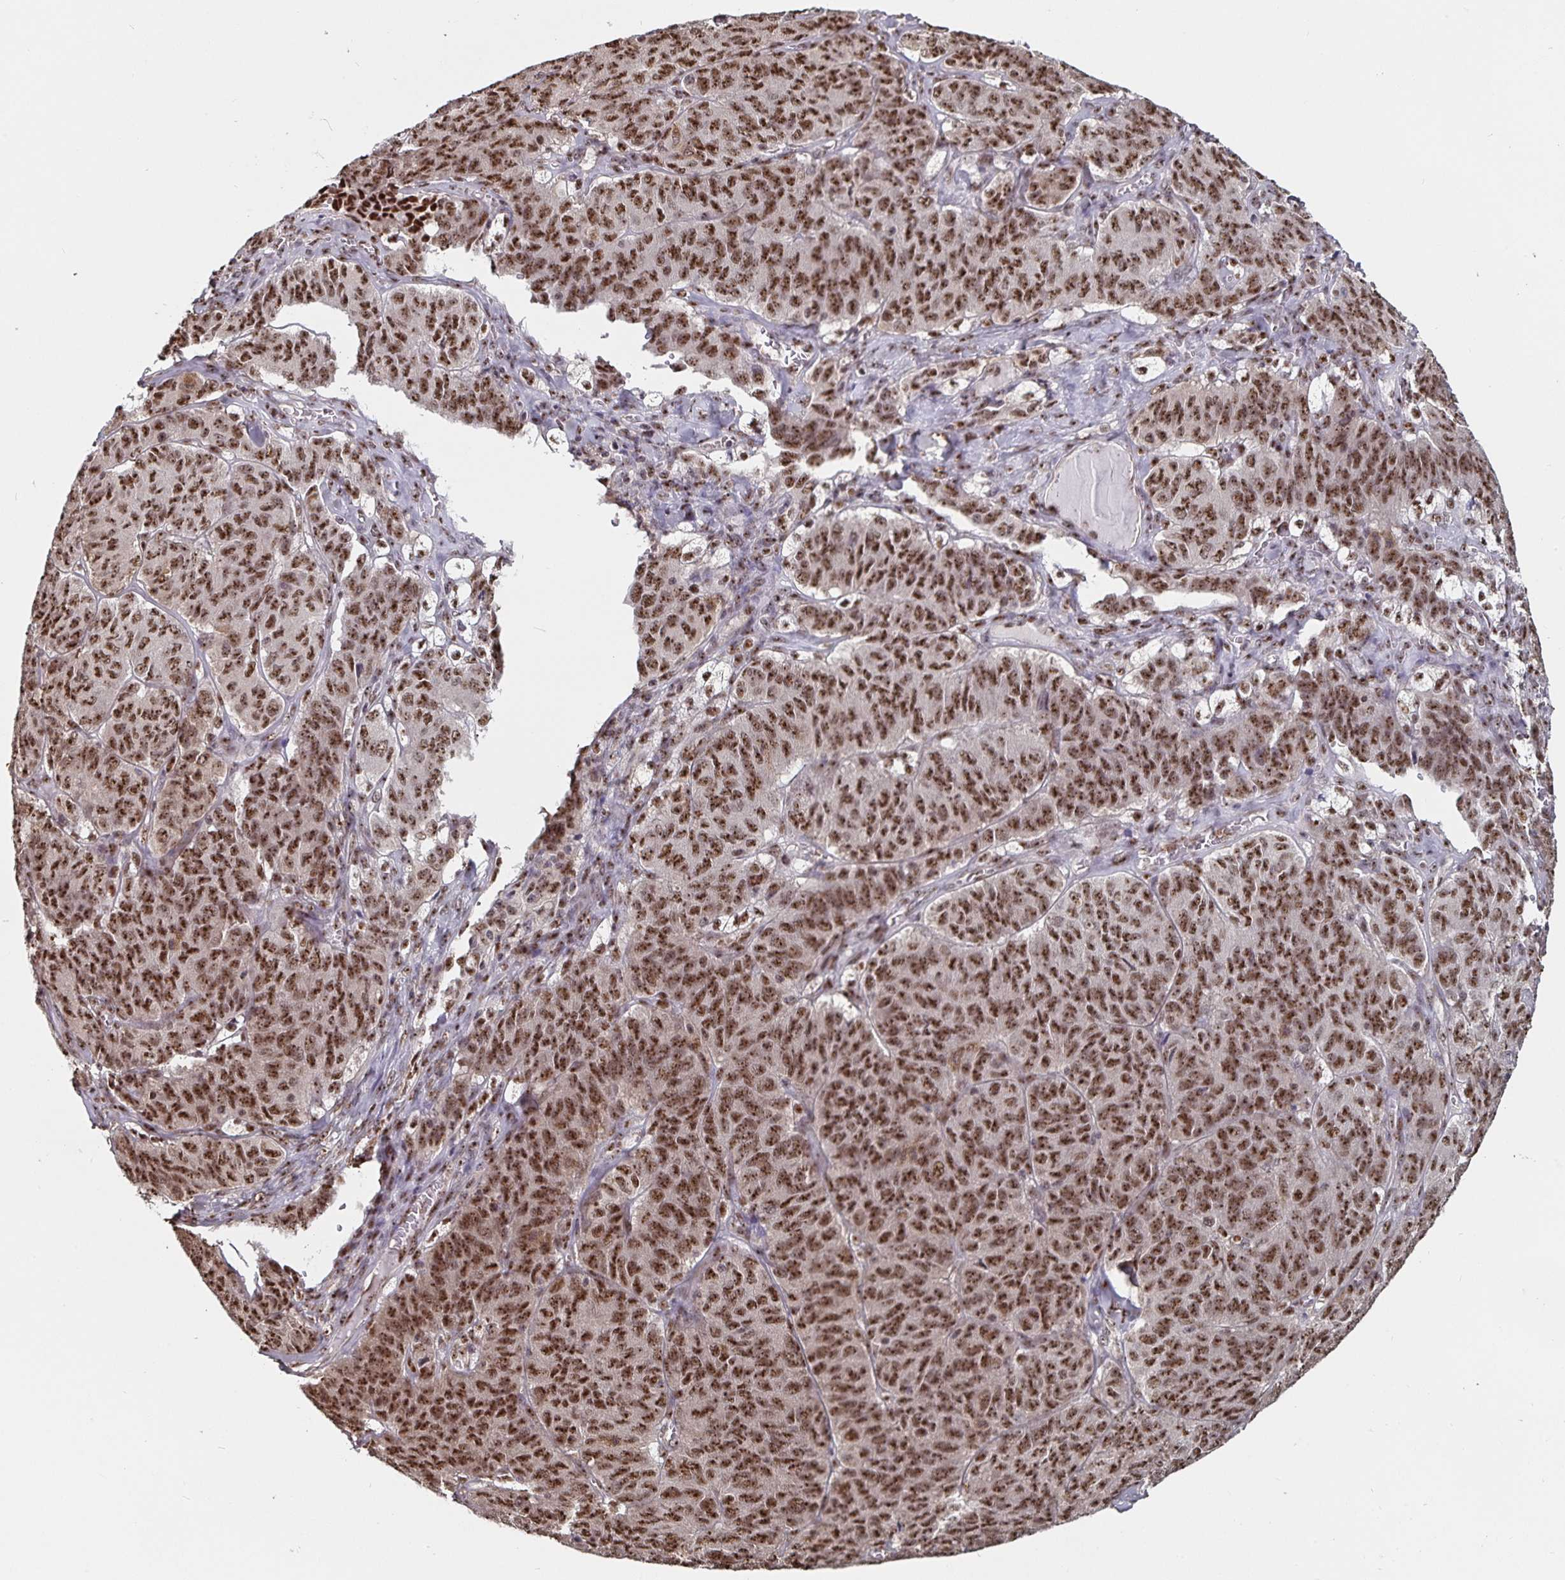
{"staining": {"intensity": "strong", "quantity": ">75%", "location": "nuclear"}, "tissue": "ovarian cancer", "cell_type": "Tumor cells", "image_type": "cancer", "snomed": [{"axis": "morphology", "description": "Carcinoma, endometroid"}, {"axis": "topography", "description": "Ovary"}], "caption": "Immunohistochemical staining of human ovarian cancer (endometroid carcinoma) shows high levels of strong nuclear protein staining in about >75% of tumor cells.", "gene": "LAS1L", "patient": {"sex": "female", "age": 80}}